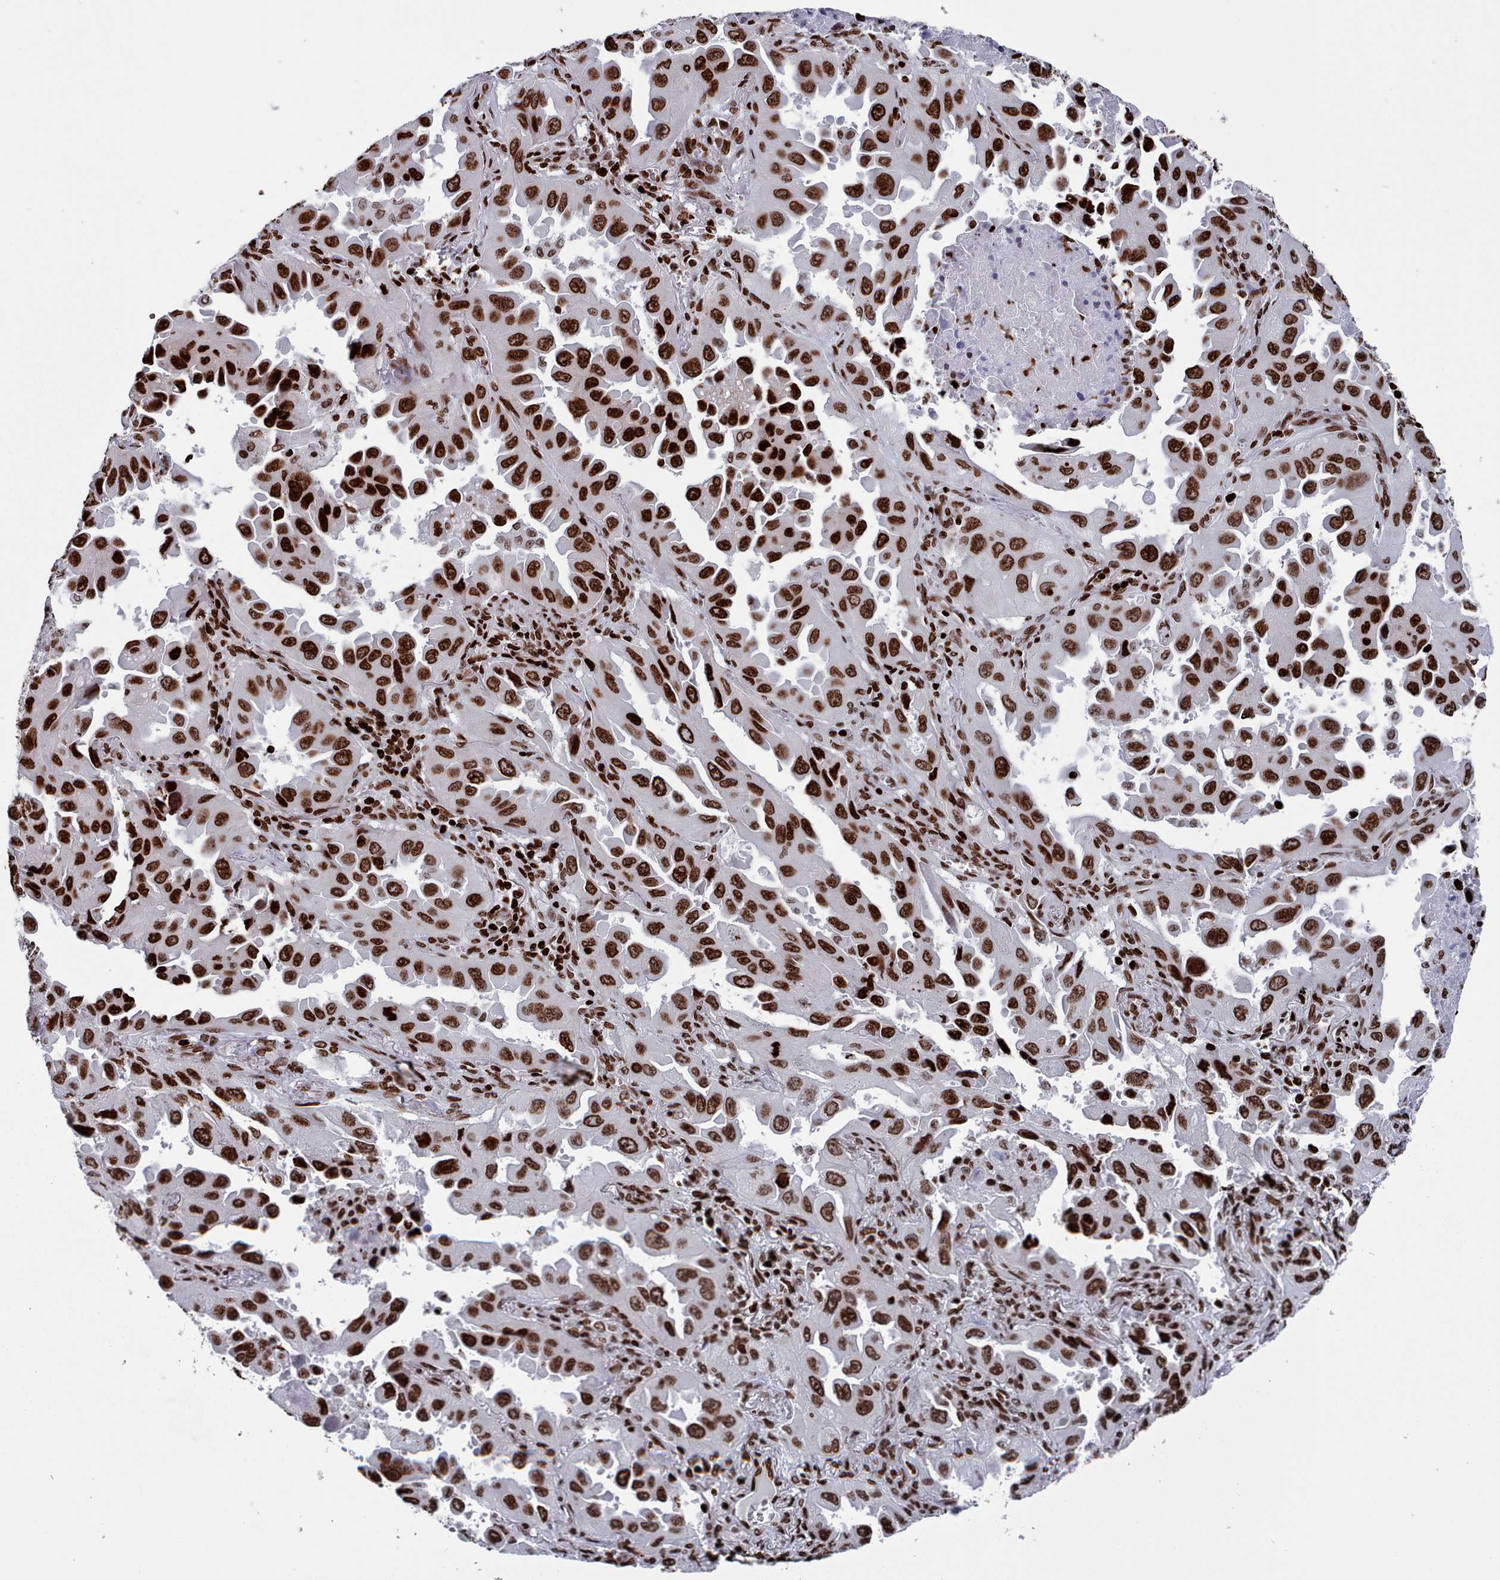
{"staining": {"intensity": "strong", "quantity": ">75%", "location": "nuclear"}, "tissue": "lung cancer", "cell_type": "Tumor cells", "image_type": "cancer", "snomed": [{"axis": "morphology", "description": "Adenocarcinoma, NOS"}, {"axis": "topography", "description": "Lung"}], "caption": "A photomicrograph showing strong nuclear positivity in approximately >75% of tumor cells in adenocarcinoma (lung), as visualized by brown immunohistochemical staining.", "gene": "PCDHB12", "patient": {"sex": "male", "age": 66}}